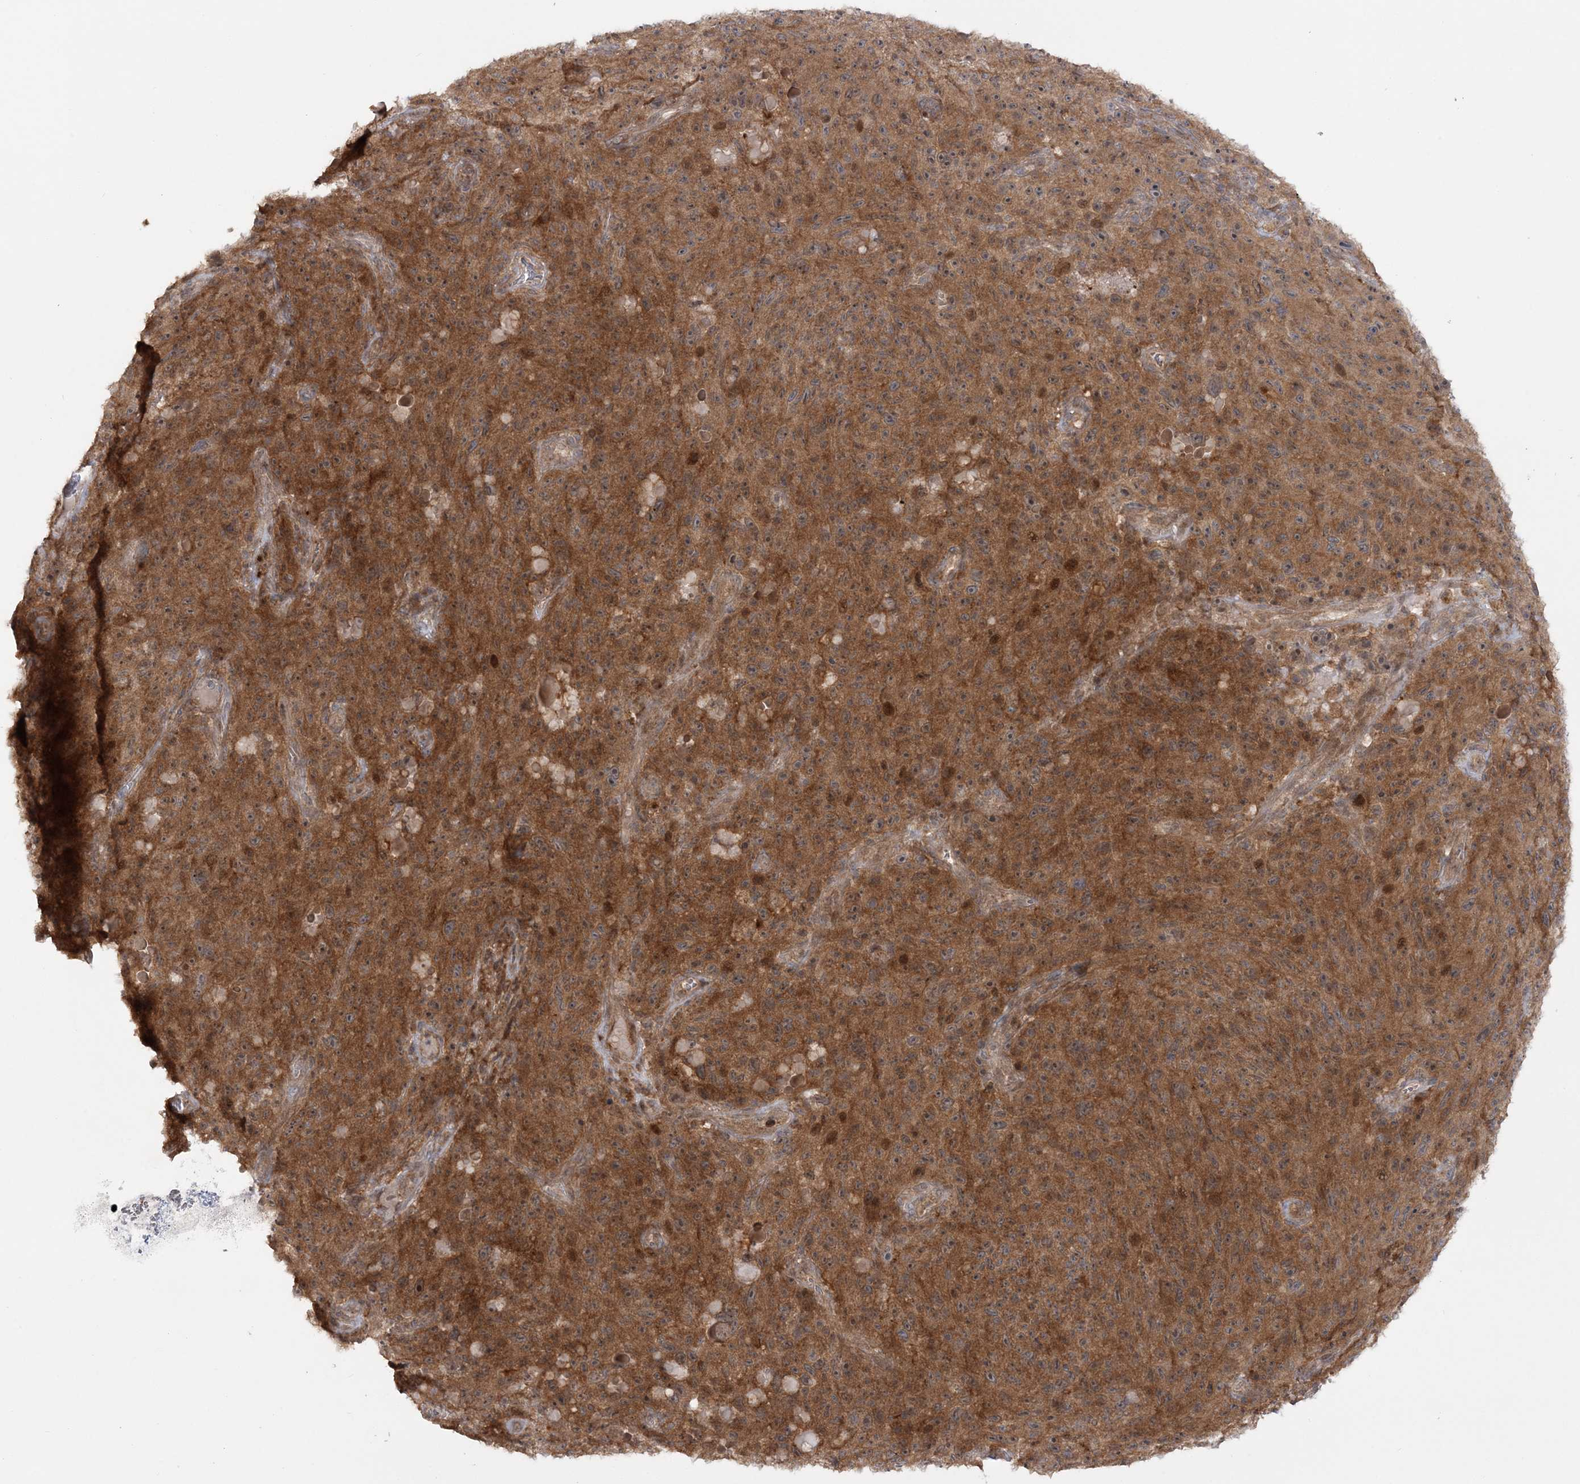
{"staining": {"intensity": "moderate", "quantity": ">75%", "location": "cytoplasmic/membranous"}, "tissue": "melanoma", "cell_type": "Tumor cells", "image_type": "cancer", "snomed": [{"axis": "morphology", "description": "Malignant melanoma, NOS"}, {"axis": "topography", "description": "Skin"}], "caption": "Approximately >75% of tumor cells in human malignant melanoma exhibit moderate cytoplasmic/membranous protein staining as visualized by brown immunohistochemical staining.", "gene": "MOCS2", "patient": {"sex": "female", "age": 82}}